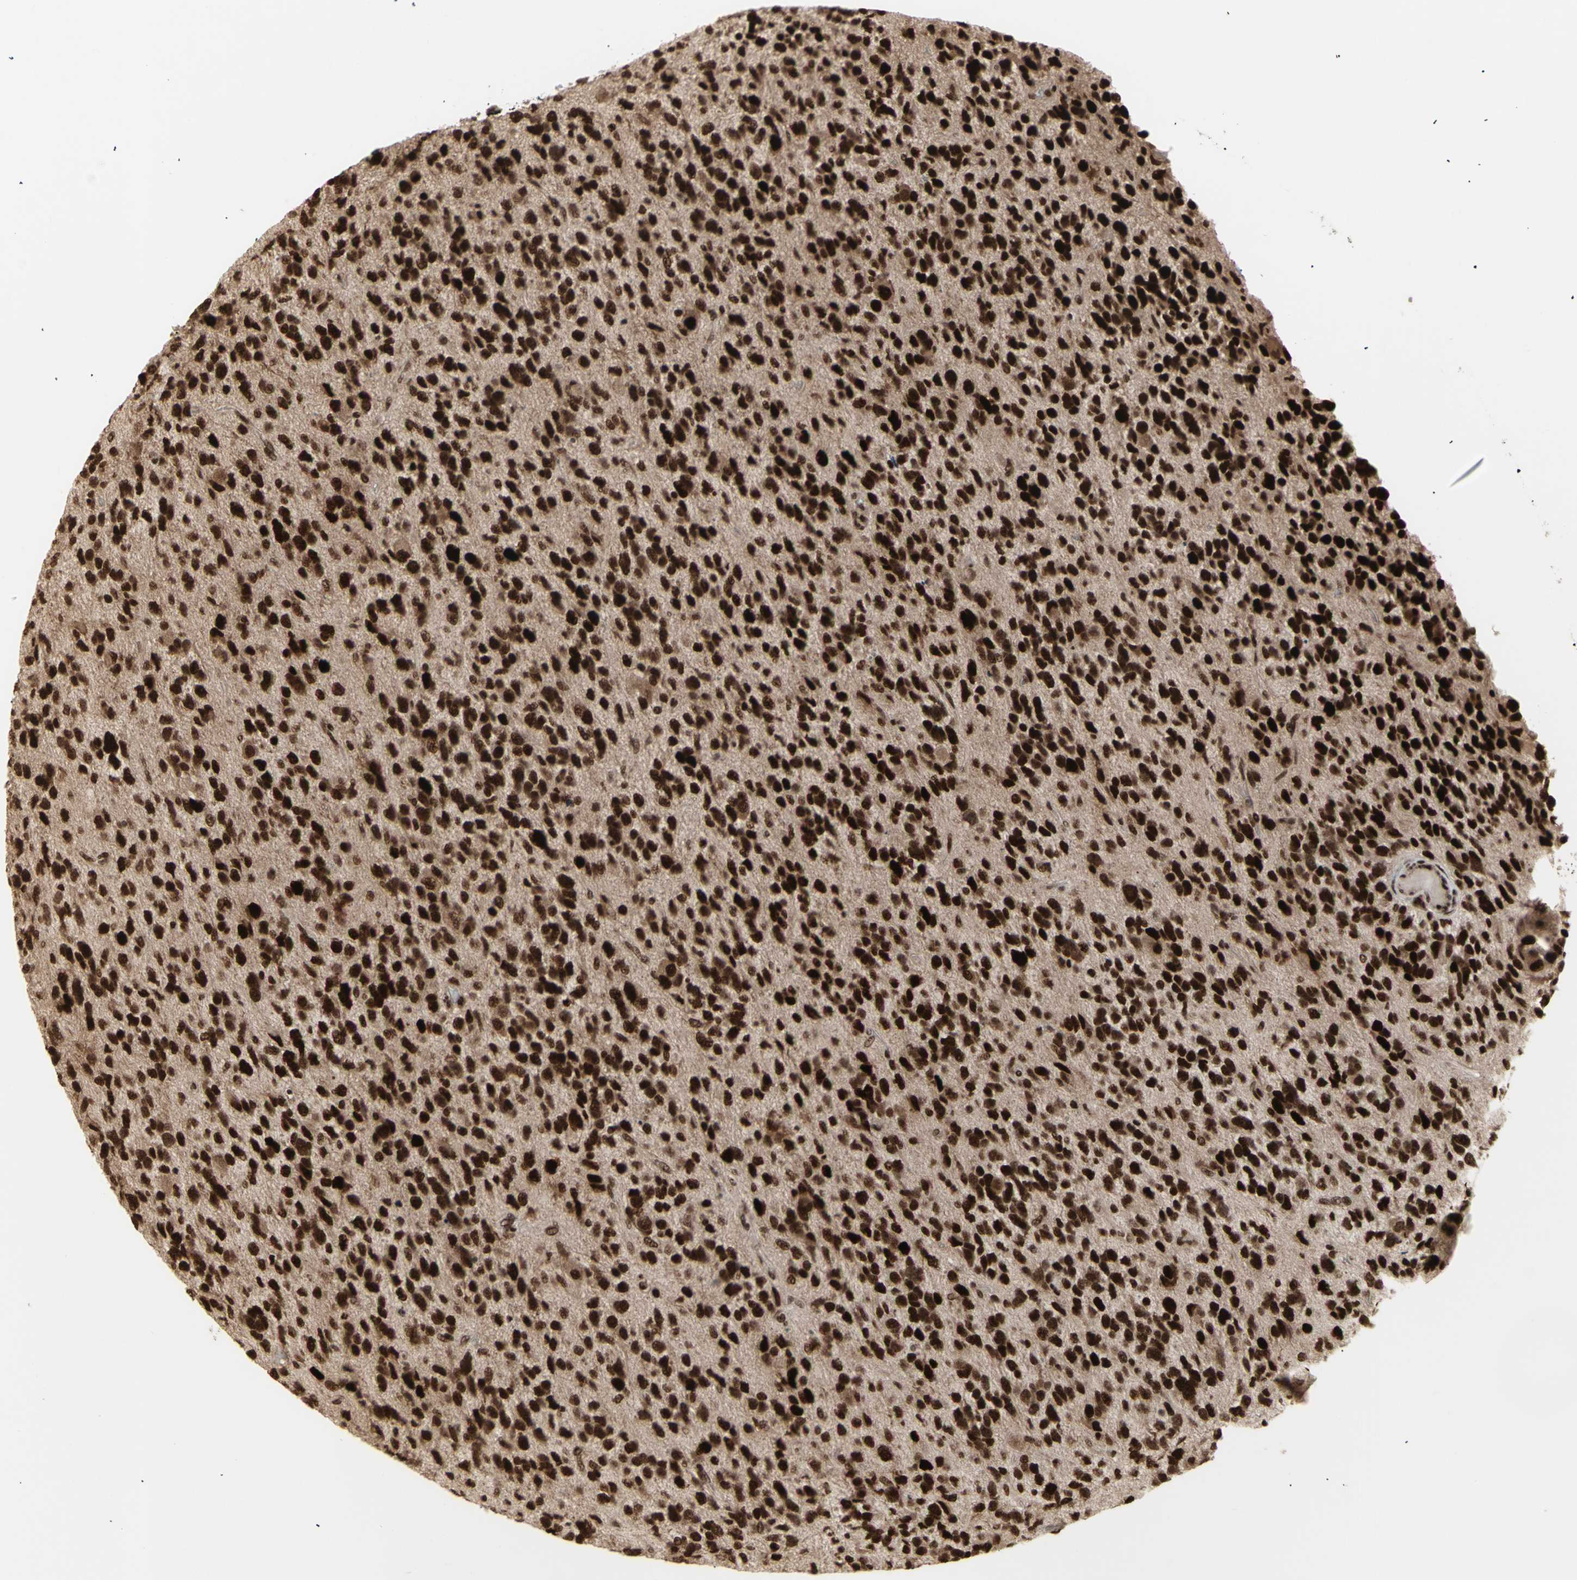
{"staining": {"intensity": "strong", "quantity": ">75%", "location": "cytoplasmic/membranous,nuclear"}, "tissue": "glioma", "cell_type": "Tumor cells", "image_type": "cancer", "snomed": [{"axis": "morphology", "description": "Glioma, malignant, High grade"}, {"axis": "topography", "description": "Brain"}], "caption": "About >75% of tumor cells in human glioma reveal strong cytoplasmic/membranous and nuclear protein positivity as visualized by brown immunohistochemical staining.", "gene": "CBX1", "patient": {"sex": "female", "age": 58}}